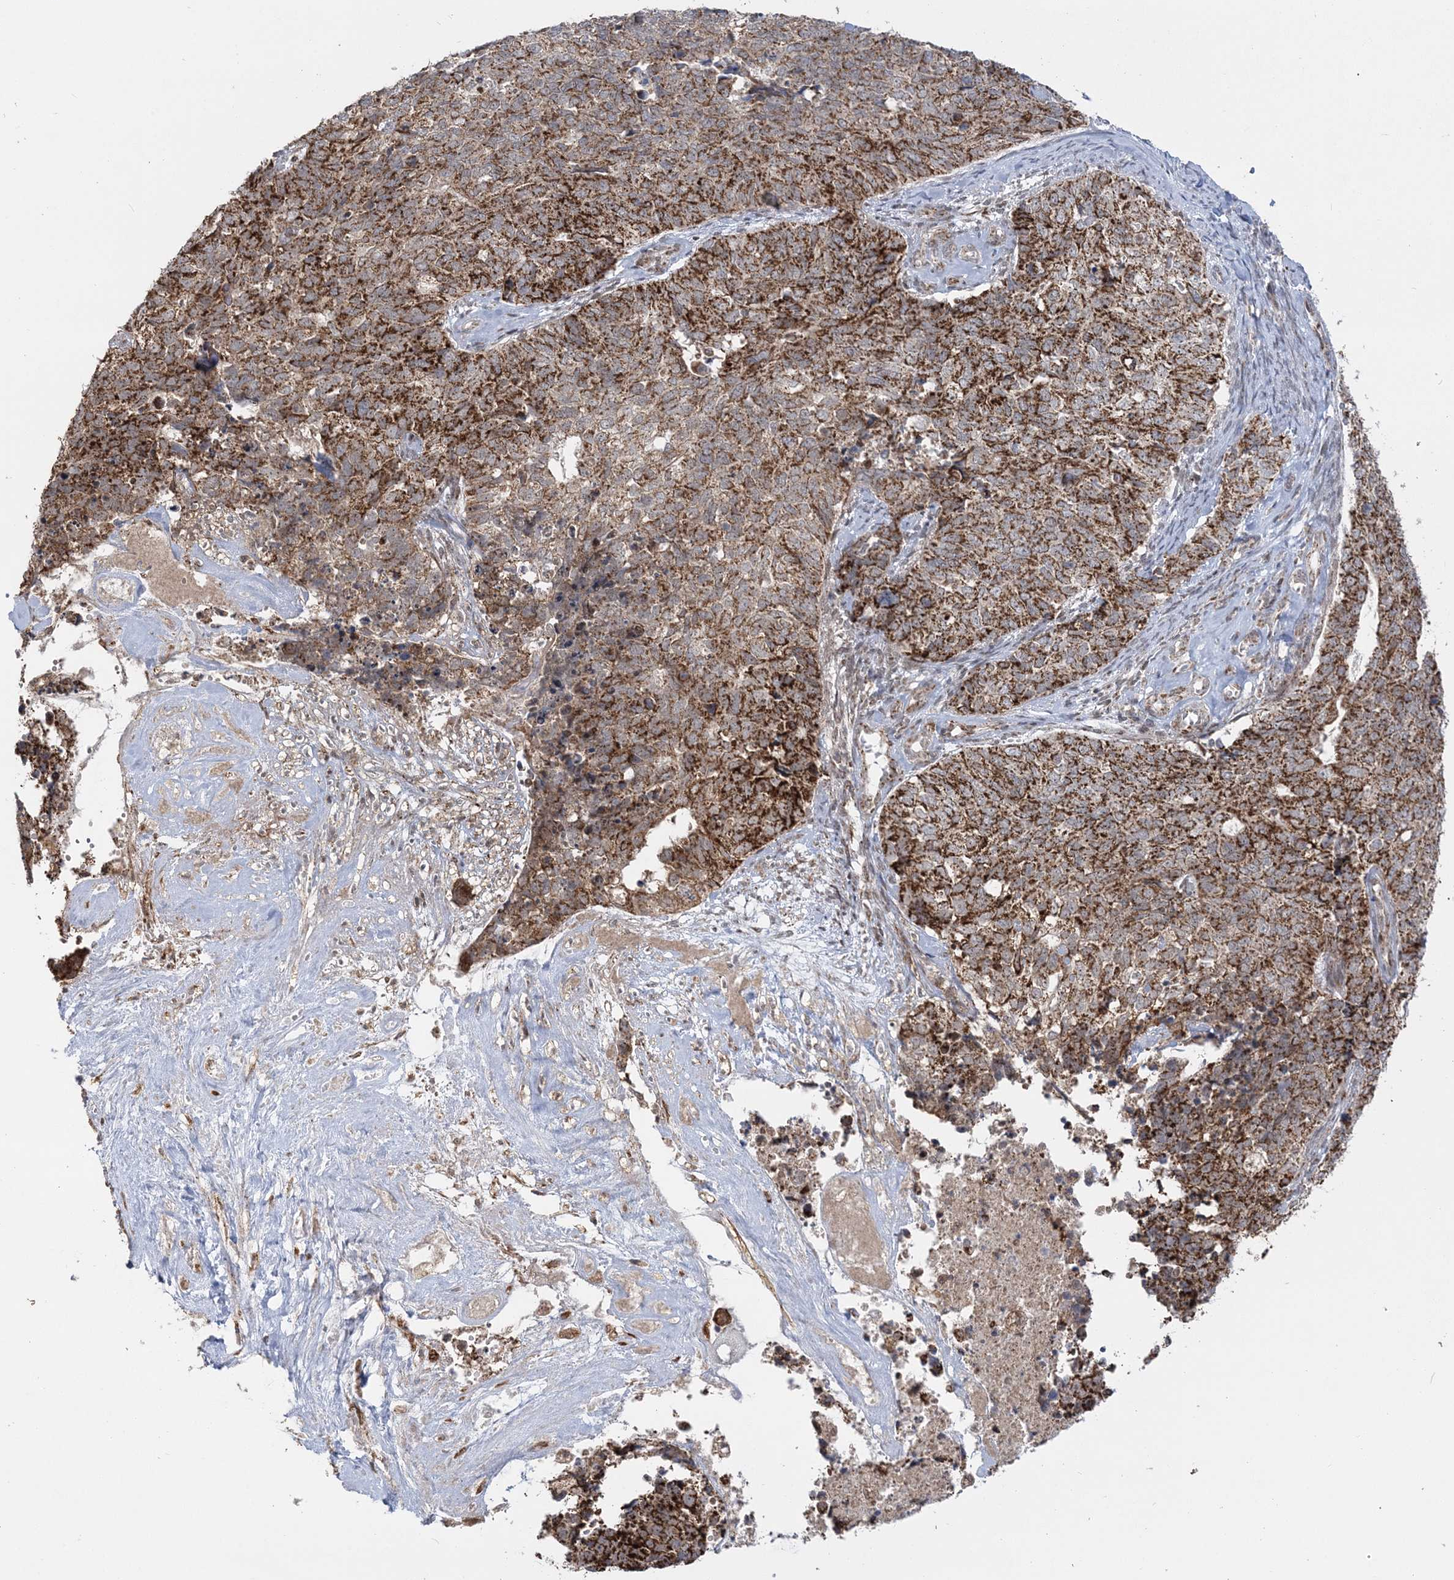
{"staining": {"intensity": "strong", "quantity": ">75%", "location": "cytoplasmic/membranous"}, "tissue": "cervical cancer", "cell_type": "Tumor cells", "image_type": "cancer", "snomed": [{"axis": "morphology", "description": "Squamous cell carcinoma, NOS"}, {"axis": "topography", "description": "Cervix"}], "caption": "Strong cytoplasmic/membranous expression is appreciated in about >75% of tumor cells in cervical cancer (squamous cell carcinoma).", "gene": "GRSF1", "patient": {"sex": "female", "age": 63}}